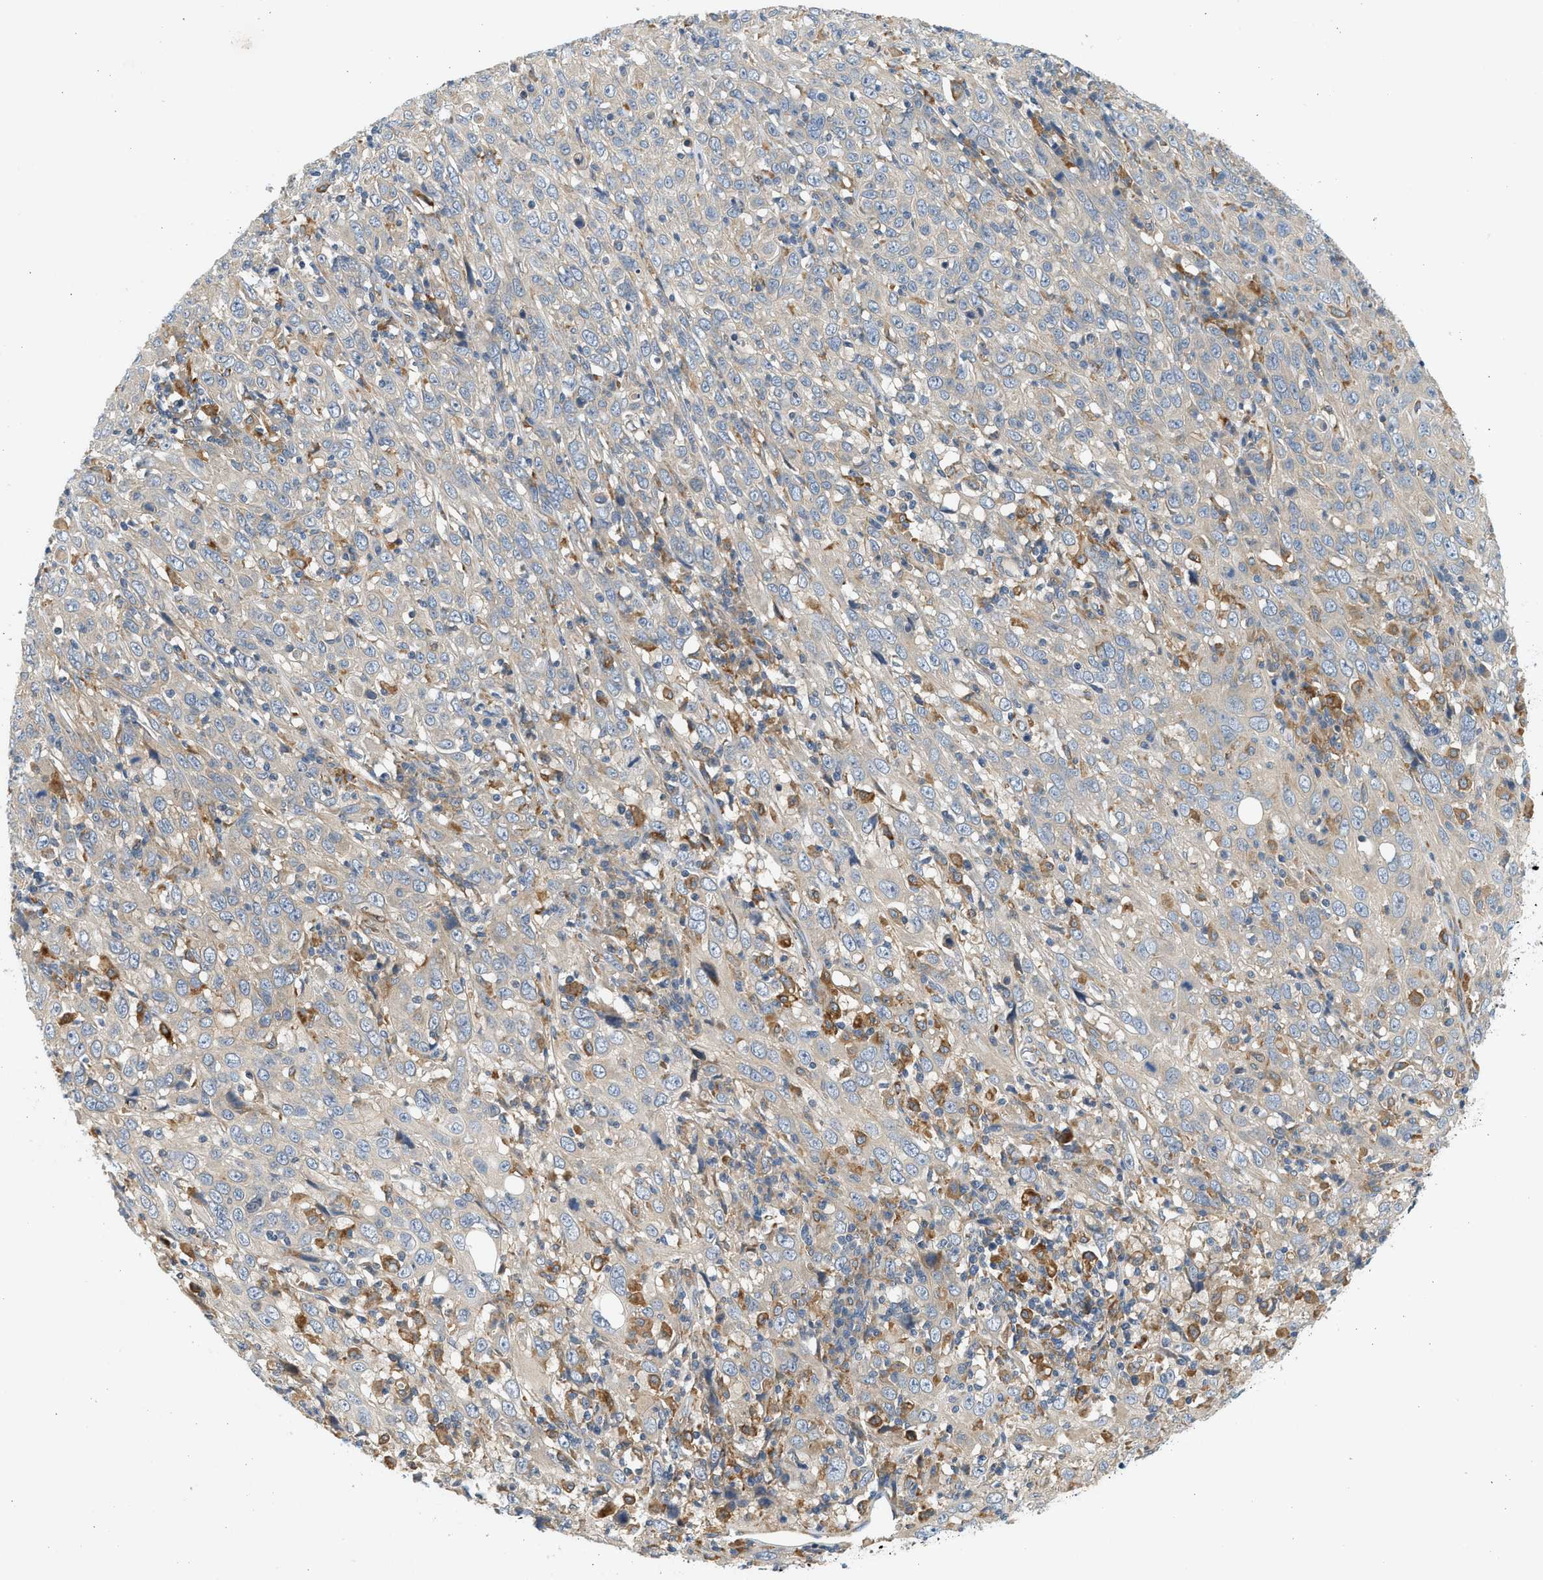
{"staining": {"intensity": "weak", "quantity": "25%-75%", "location": "cytoplasmic/membranous"}, "tissue": "cervical cancer", "cell_type": "Tumor cells", "image_type": "cancer", "snomed": [{"axis": "morphology", "description": "Squamous cell carcinoma, NOS"}, {"axis": "topography", "description": "Cervix"}], "caption": "About 25%-75% of tumor cells in squamous cell carcinoma (cervical) show weak cytoplasmic/membranous protein expression as visualized by brown immunohistochemical staining.", "gene": "KDELR2", "patient": {"sex": "female", "age": 46}}